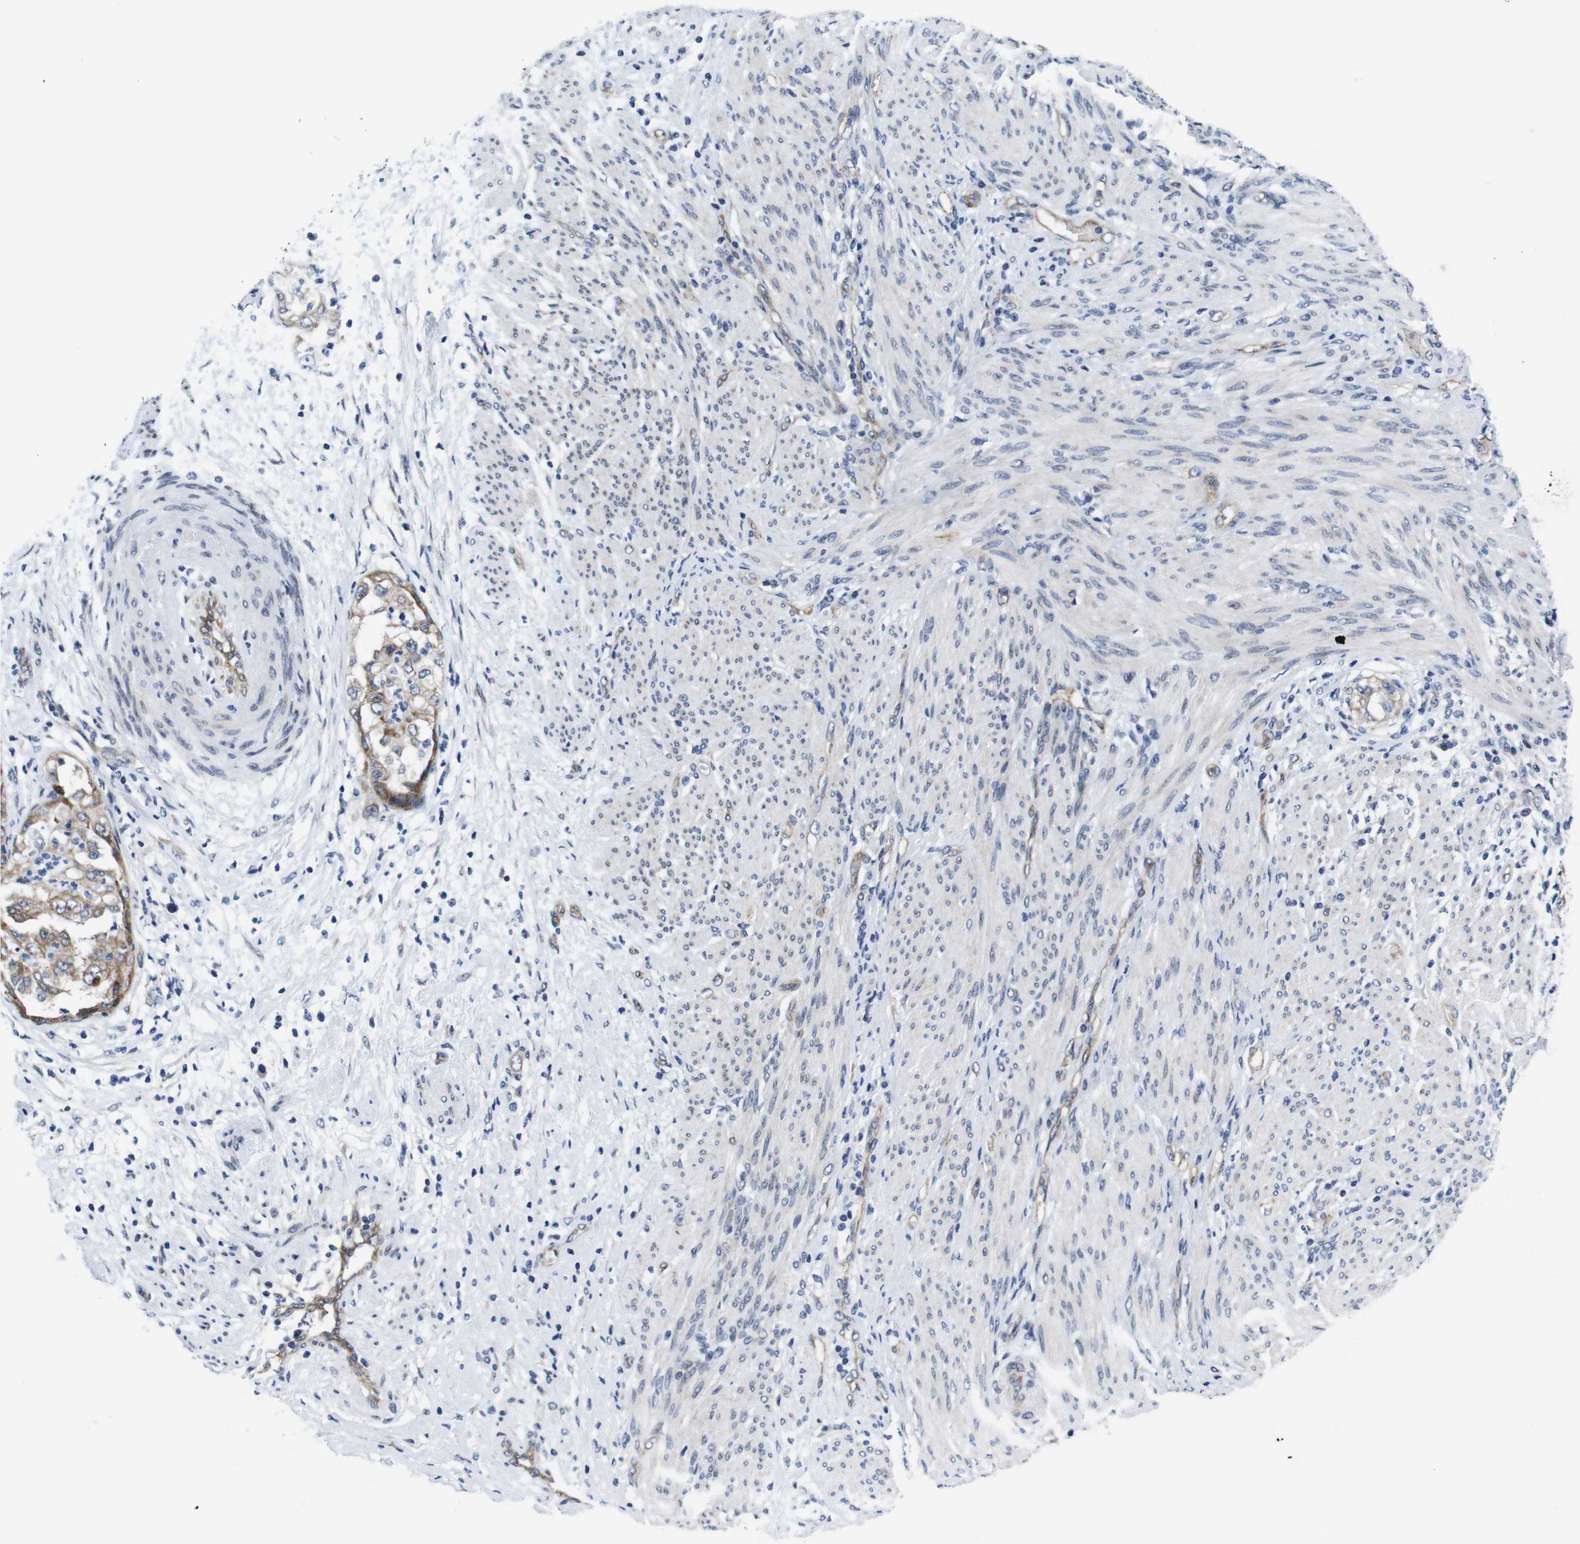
{"staining": {"intensity": "moderate", "quantity": ">75%", "location": "cytoplasmic/membranous"}, "tissue": "endometrial cancer", "cell_type": "Tumor cells", "image_type": "cancer", "snomed": [{"axis": "morphology", "description": "Adenocarcinoma, NOS"}, {"axis": "topography", "description": "Endometrium"}], "caption": "The photomicrograph demonstrates staining of endometrial adenocarcinoma, revealing moderate cytoplasmic/membranous protein positivity (brown color) within tumor cells. The staining was performed using DAB to visualize the protein expression in brown, while the nuclei were stained in blue with hematoxylin (Magnification: 20x).", "gene": "SOCS3", "patient": {"sex": "female", "age": 85}}